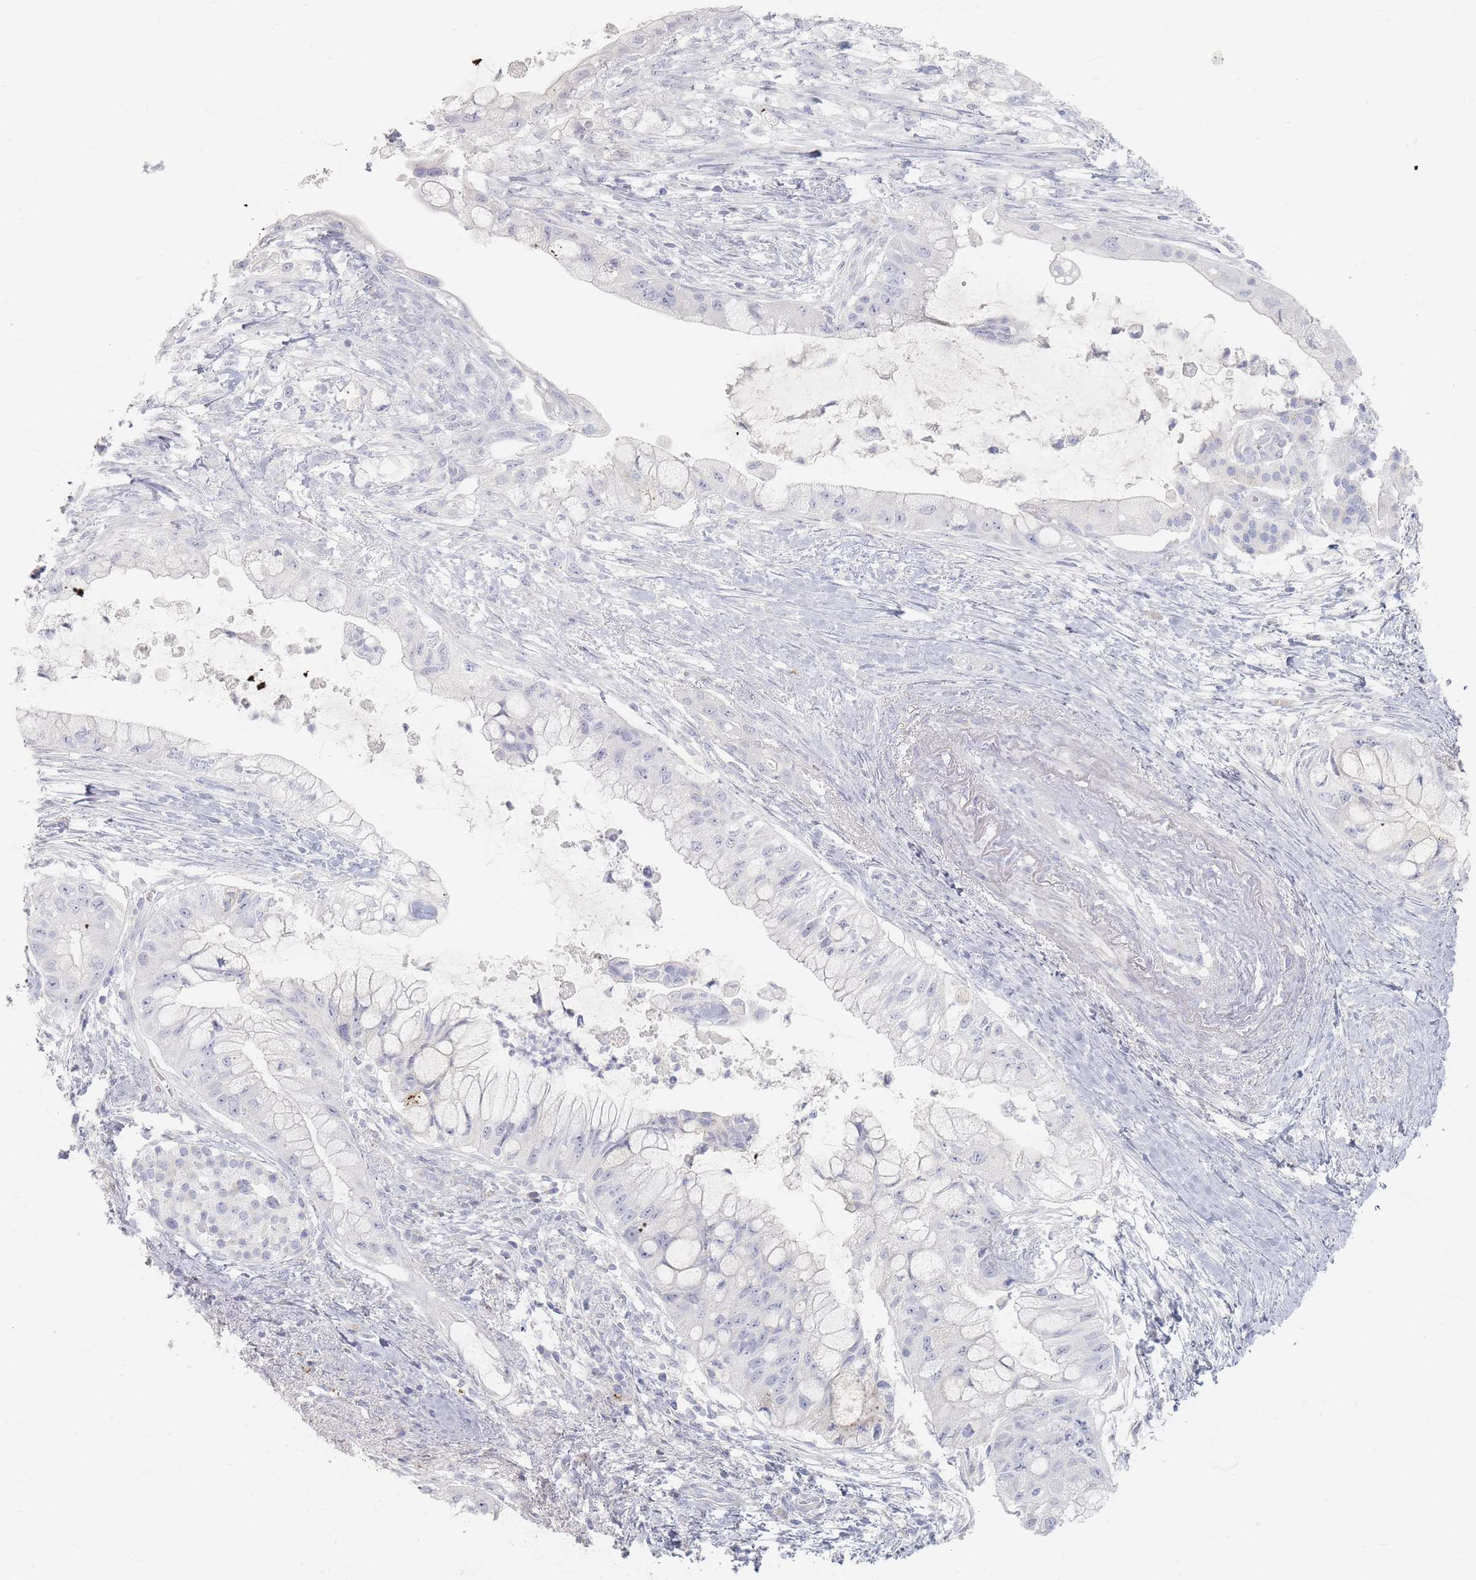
{"staining": {"intensity": "negative", "quantity": "none", "location": "none"}, "tissue": "pancreatic cancer", "cell_type": "Tumor cells", "image_type": "cancer", "snomed": [{"axis": "morphology", "description": "Adenocarcinoma, NOS"}, {"axis": "topography", "description": "Pancreas"}], "caption": "IHC histopathology image of neoplastic tissue: human pancreatic adenocarcinoma stained with DAB reveals no significant protein positivity in tumor cells. The staining is performed using DAB brown chromogen with nuclei counter-stained in using hematoxylin.", "gene": "SLC2A11", "patient": {"sex": "male", "age": 48}}